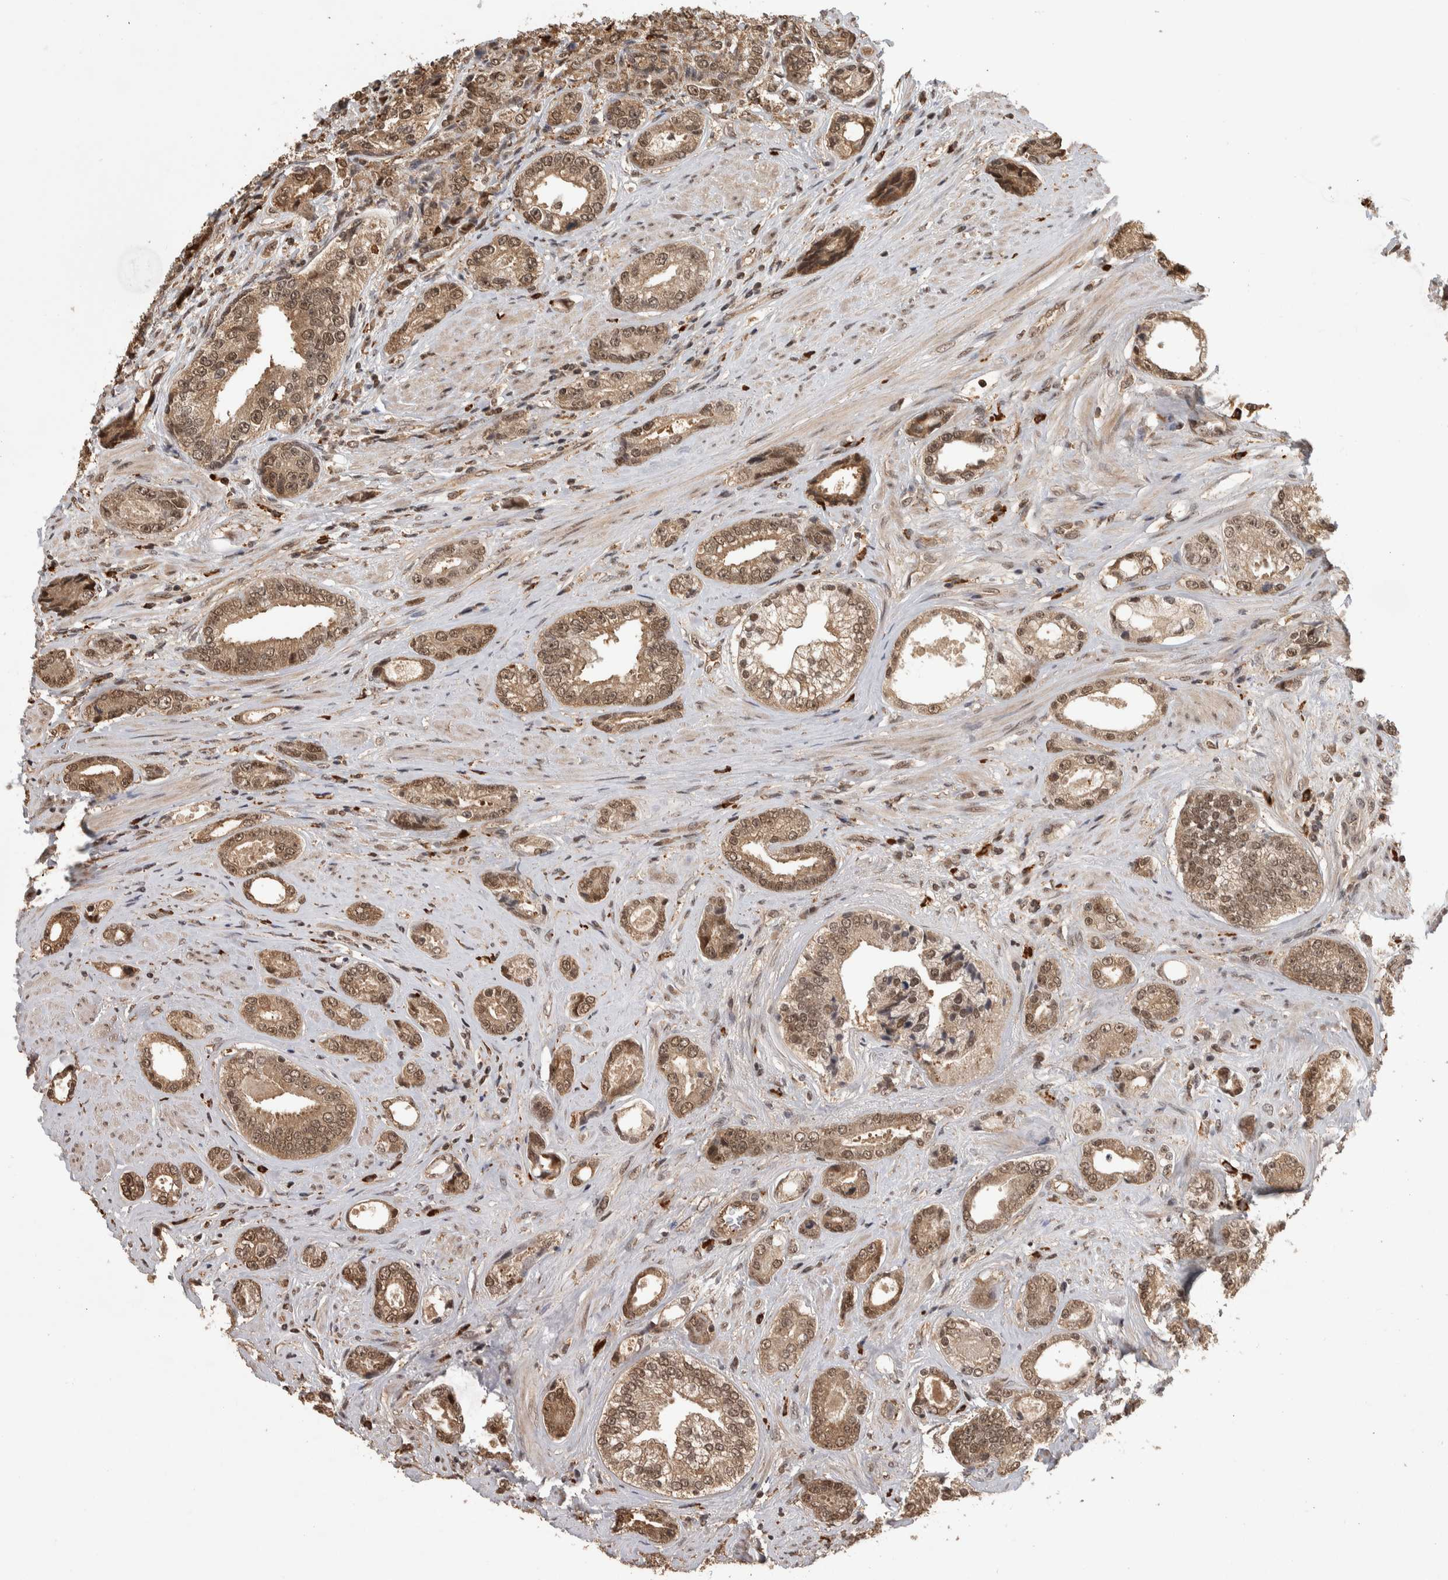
{"staining": {"intensity": "moderate", "quantity": ">75%", "location": "cytoplasmic/membranous,nuclear"}, "tissue": "prostate cancer", "cell_type": "Tumor cells", "image_type": "cancer", "snomed": [{"axis": "morphology", "description": "Adenocarcinoma, High grade"}, {"axis": "topography", "description": "Prostate"}], "caption": "Approximately >75% of tumor cells in human prostate cancer (high-grade adenocarcinoma) show moderate cytoplasmic/membranous and nuclear protein staining as visualized by brown immunohistochemical staining.", "gene": "ZNF592", "patient": {"sex": "male", "age": 61}}